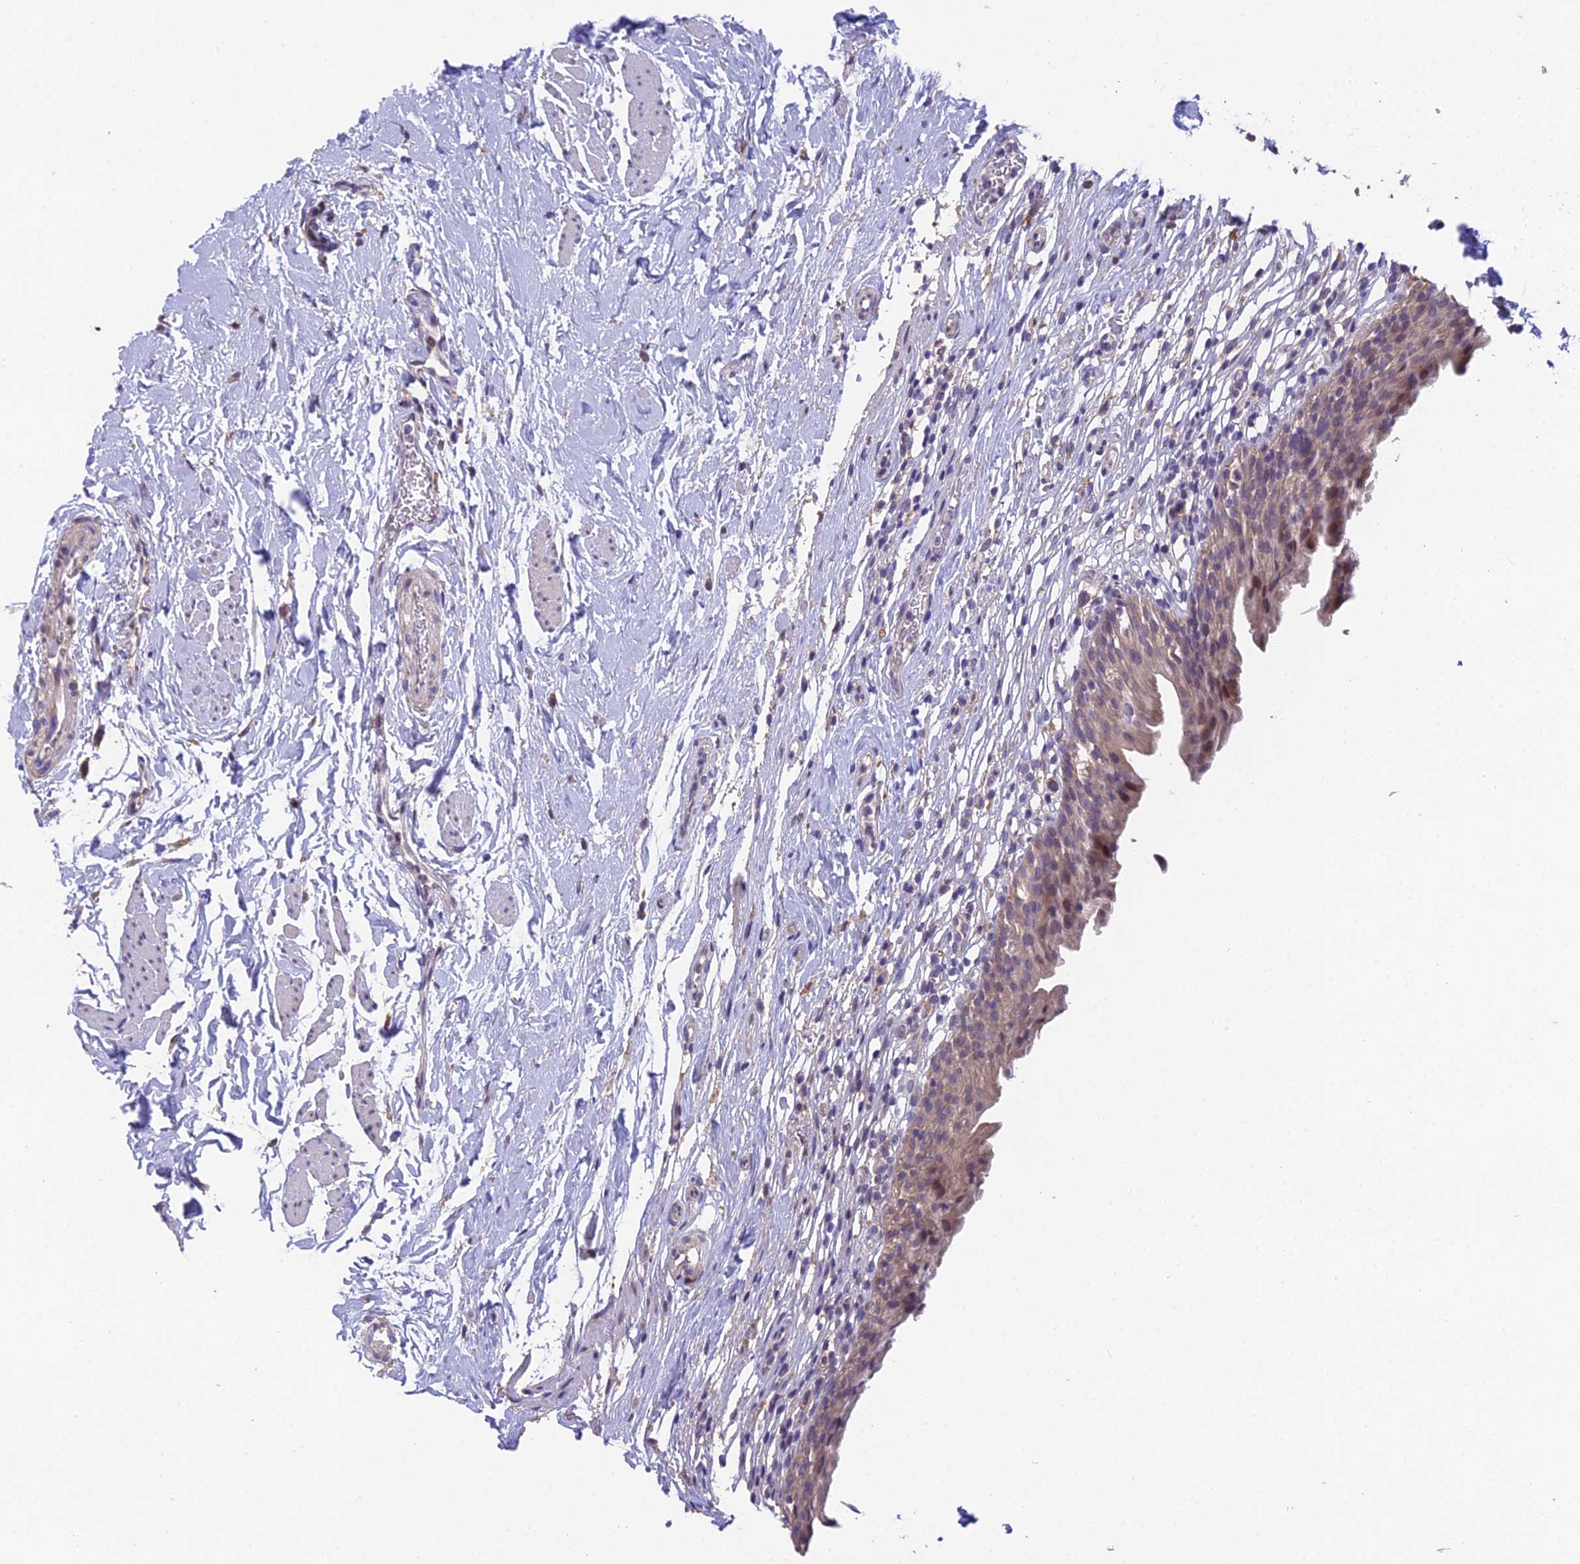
{"staining": {"intensity": "moderate", "quantity": "<25%", "location": "nuclear"}, "tissue": "urinary bladder", "cell_type": "Urothelial cells", "image_type": "normal", "snomed": [{"axis": "morphology", "description": "Normal tissue, NOS"}, {"axis": "morphology", "description": "Inflammation, NOS"}, {"axis": "topography", "description": "Urinary bladder"}], "caption": "Human urinary bladder stained with a brown dye reveals moderate nuclear positive expression in about <25% of urothelial cells.", "gene": "PUS10", "patient": {"sex": "male", "age": 63}}